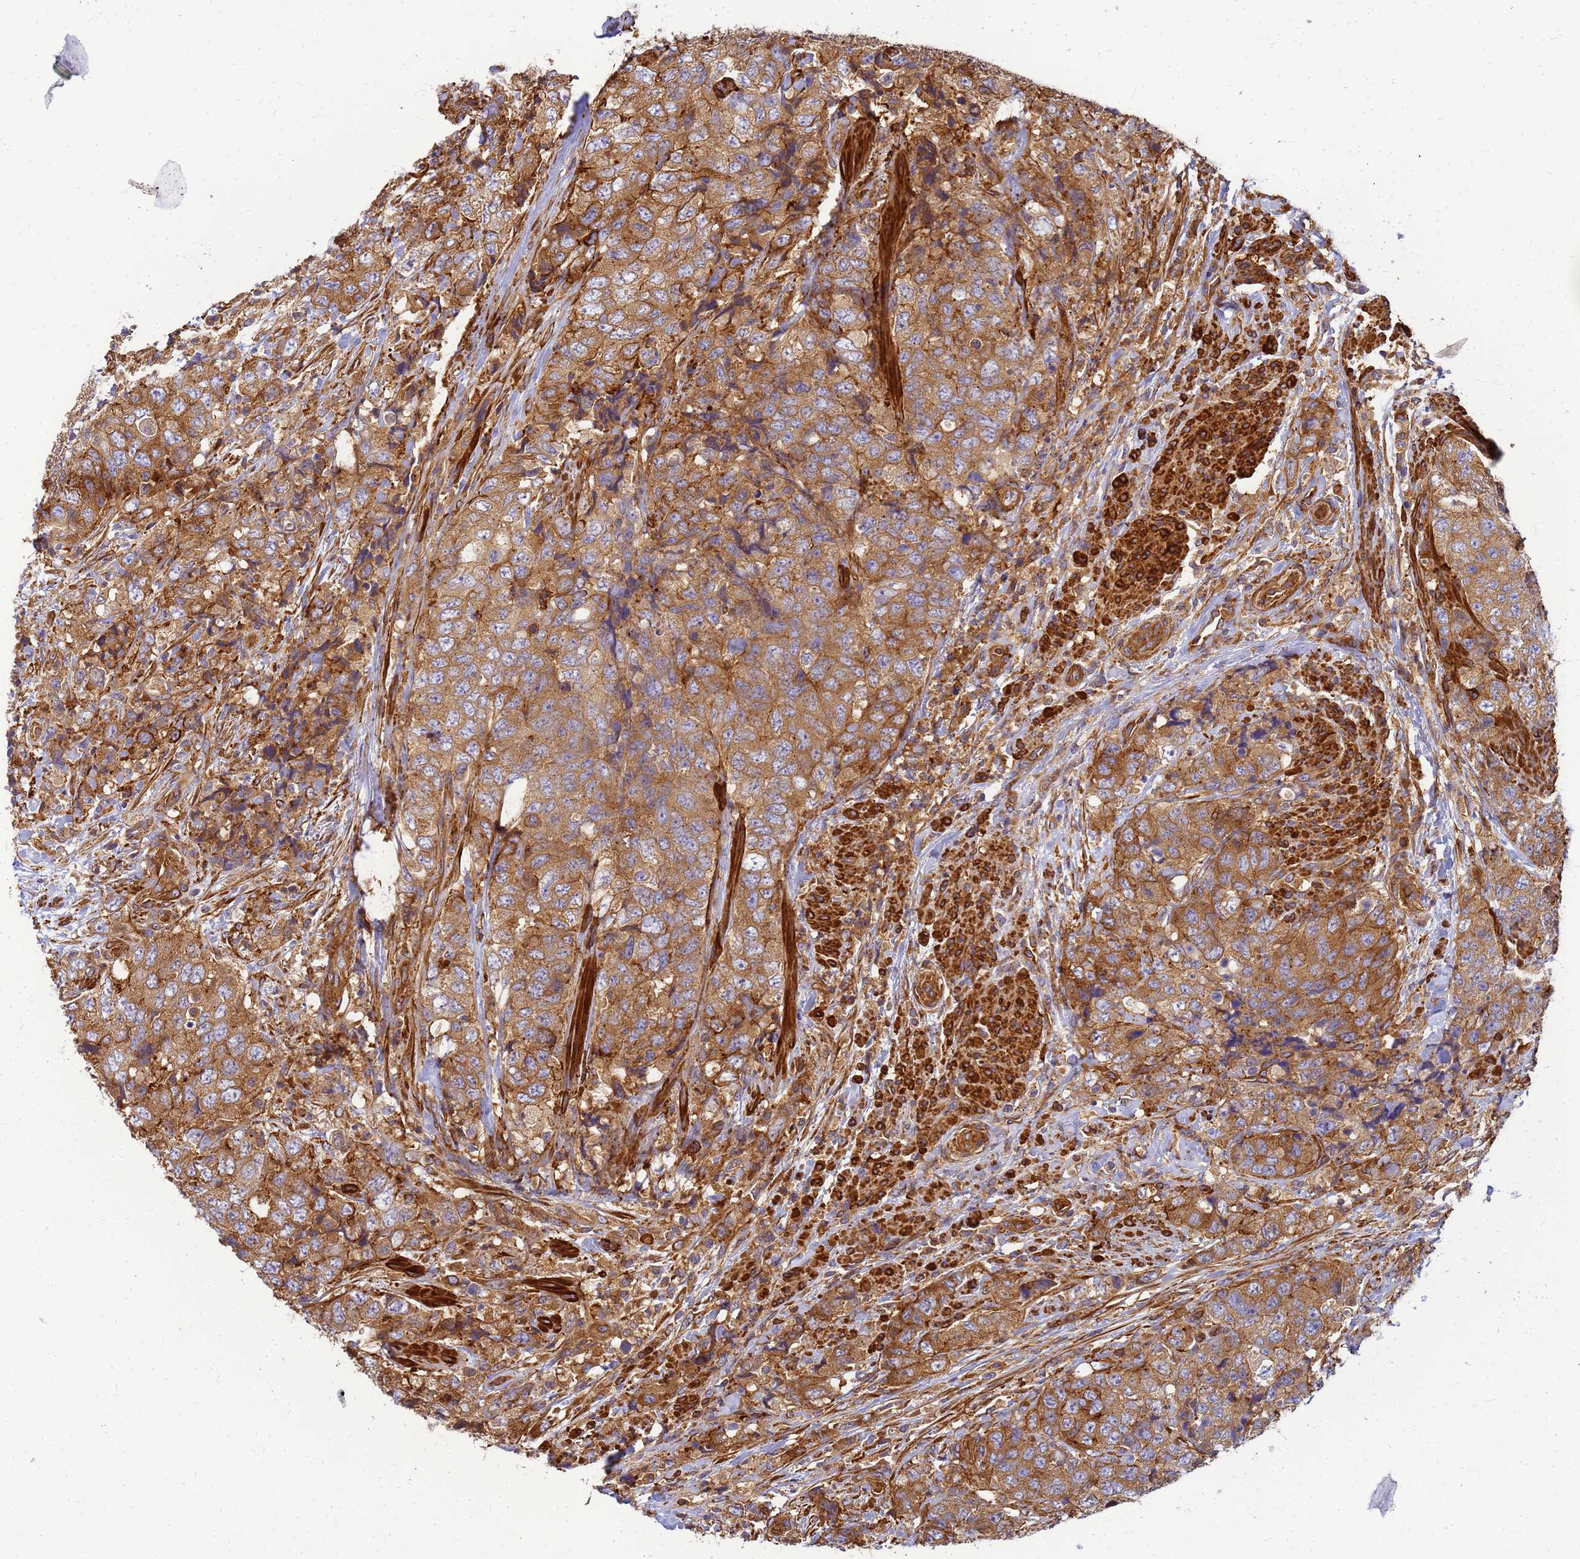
{"staining": {"intensity": "moderate", "quantity": ">75%", "location": "cytoplasmic/membranous"}, "tissue": "urothelial cancer", "cell_type": "Tumor cells", "image_type": "cancer", "snomed": [{"axis": "morphology", "description": "Urothelial carcinoma, High grade"}, {"axis": "topography", "description": "Urinary bladder"}], "caption": "Immunohistochemistry image of high-grade urothelial carcinoma stained for a protein (brown), which demonstrates medium levels of moderate cytoplasmic/membranous positivity in about >75% of tumor cells.", "gene": "C2CD5", "patient": {"sex": "female", "age": 78}}